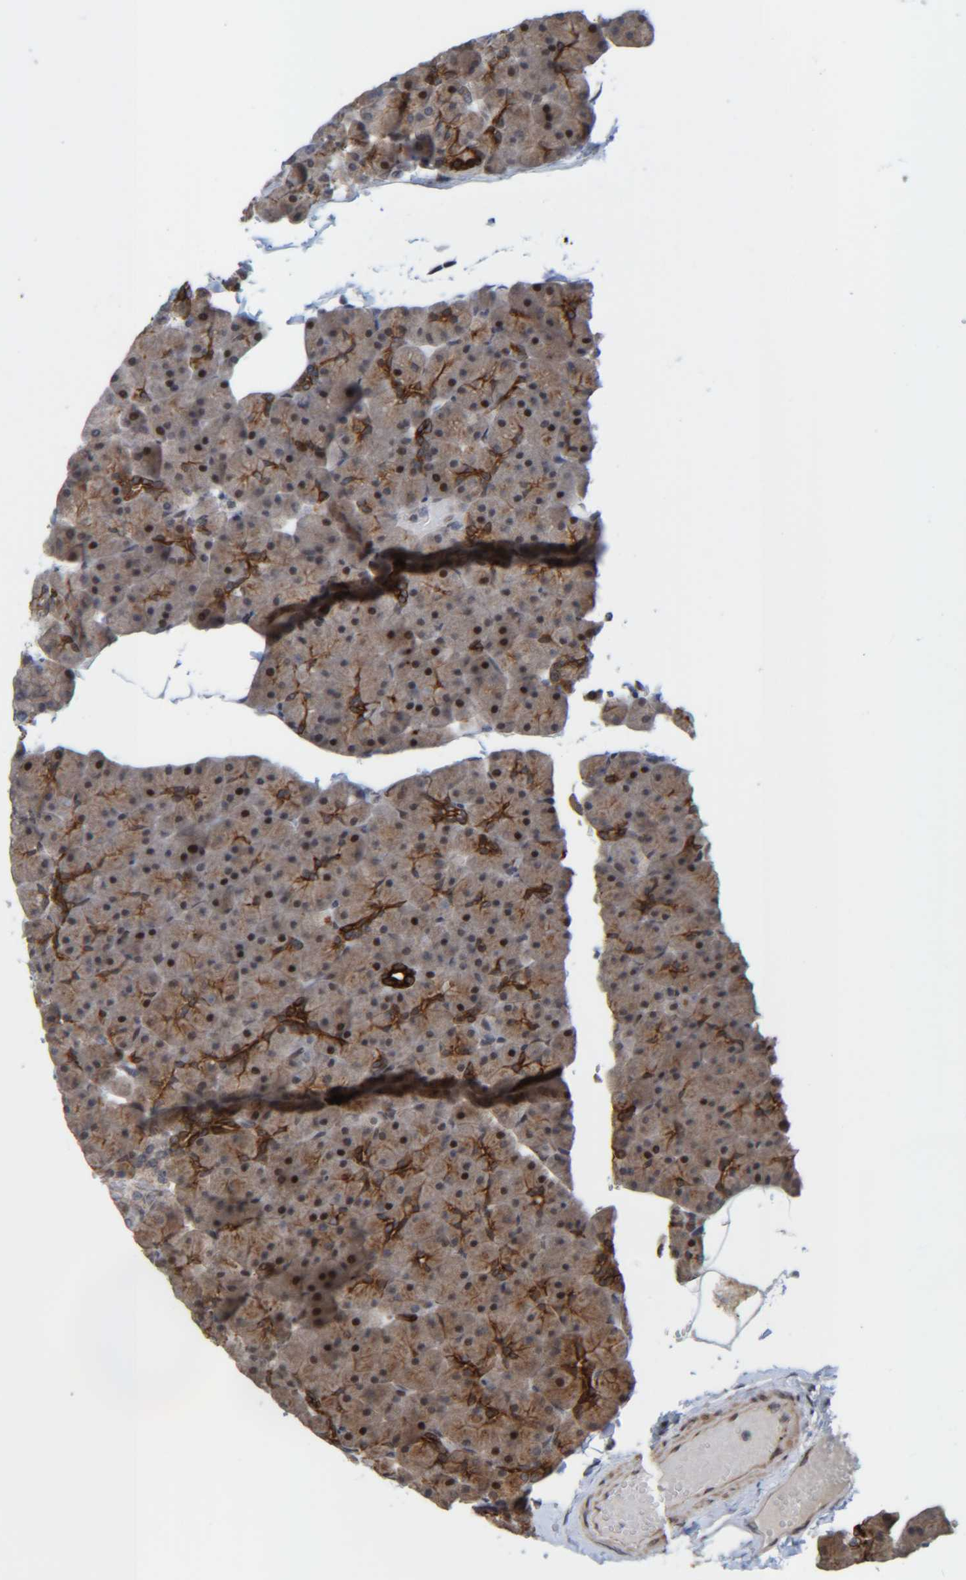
{"staining": {"intensity": "strong", "quantity": "<25%", "location": "cytoplasmic/membranous"}, "tissue": "pancreas", "cell_type": "Exocrine glandular cells", "image_type": "normal", "snomed": [{"axis": "morphology", "description": "Normal tissue, NOS"}, {"axis": "topography", "description": "Pancreas"}], "caption": "Immunohistochemistry (IHC) micrograph of unremarkable pancreas: pancreas stained using IHC demonstrates medium levels of strong protein expression localized specifically in the cytoplasmic/membranous of exocrine glandular cells, appearing as a cytoplasmic/membranous brown color.", "gene": "CCDC57", "patient": {"sex": "male", "age": 35}}